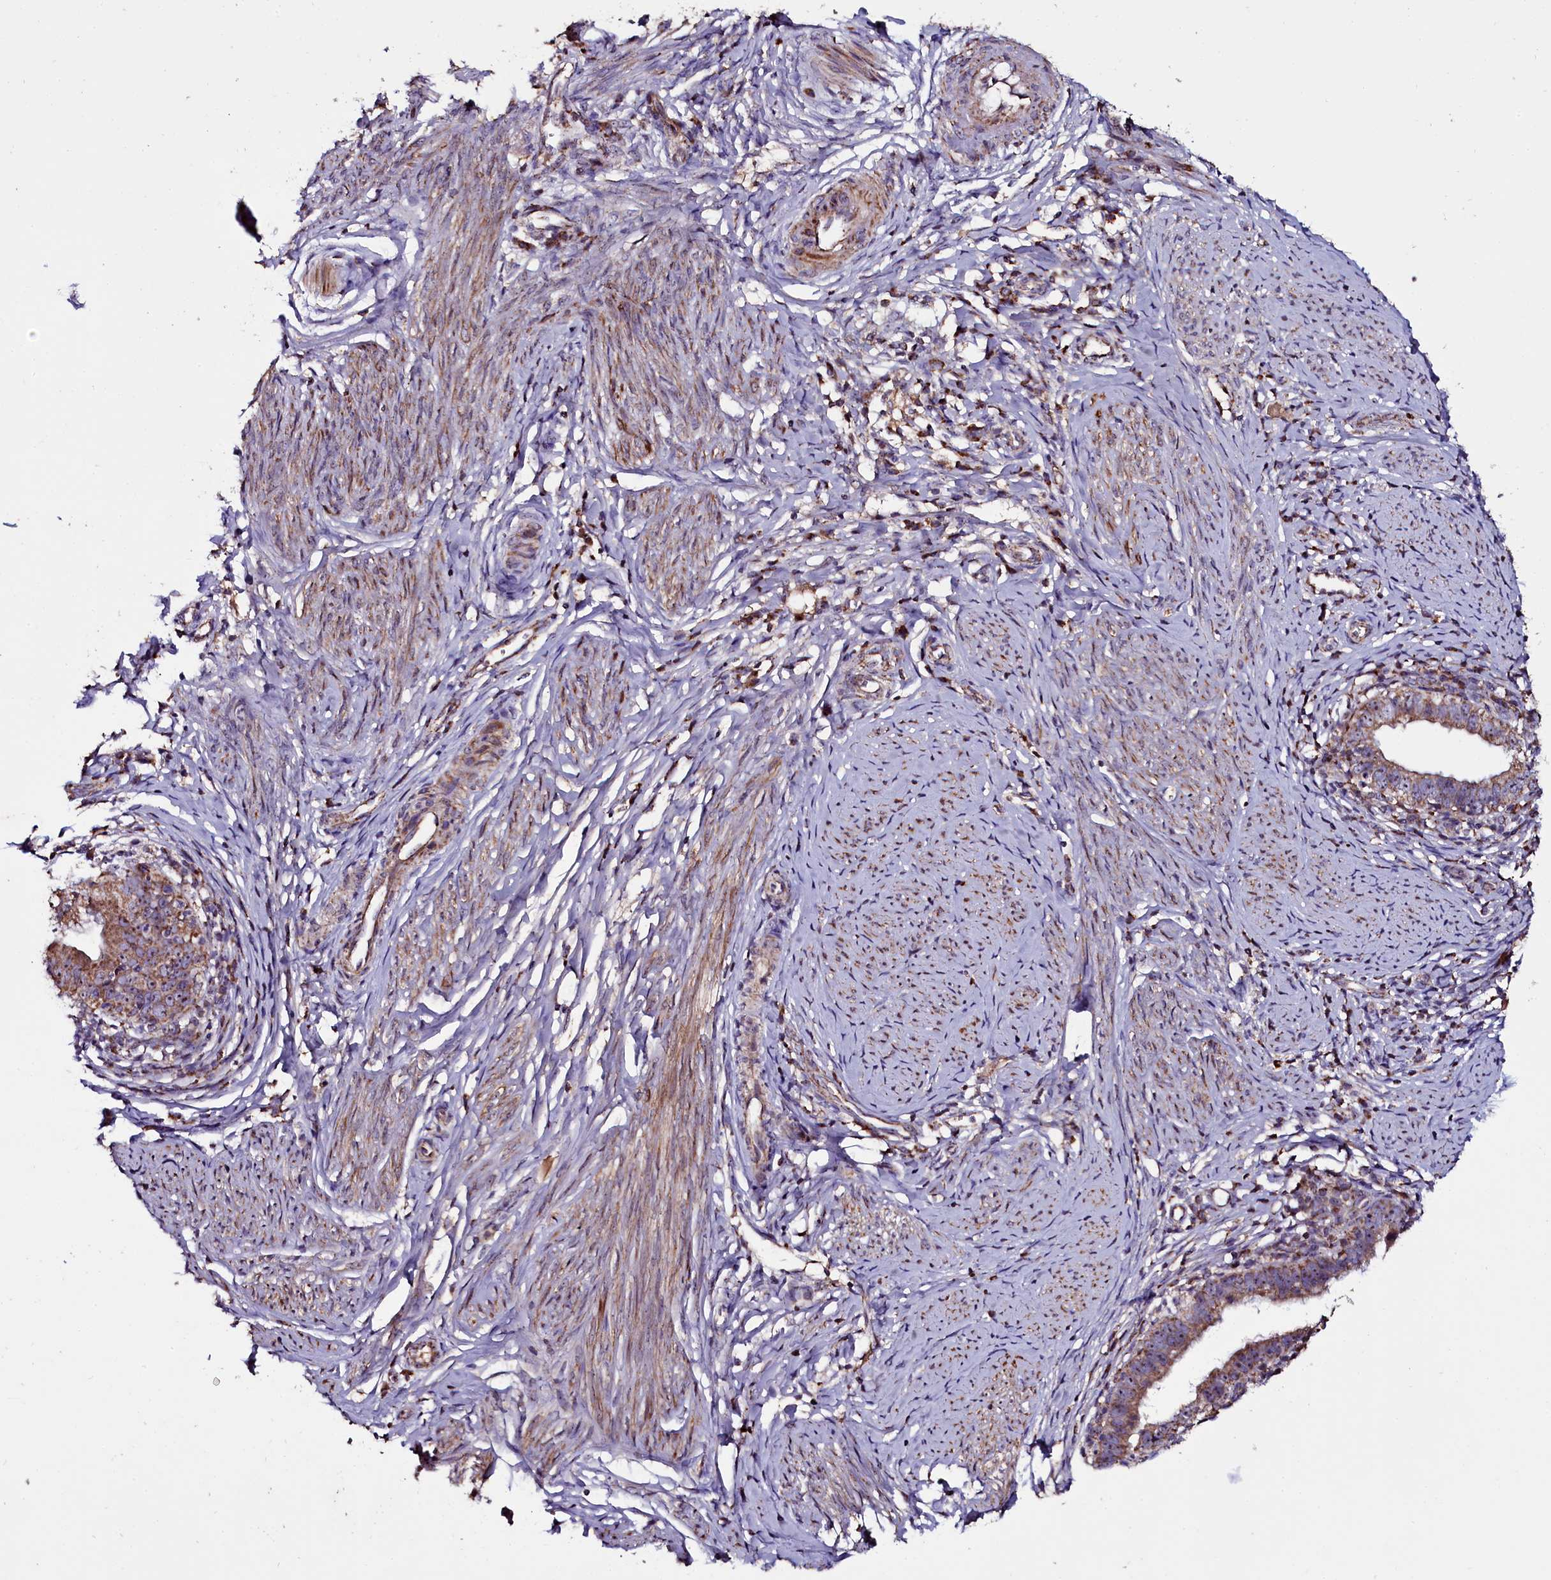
{"staining": {"intensity": "moderate", "quantity": ">75%", "location": "cytoplasmic/membranous"}, "tissue": "cervical cancer", "cell_type": "Tumor cells", "image_type": "cancer", "snomed": [{"axis": "morphology", "description": "Adenocarcinoma, NOS"}, {"axis": "topography", "description": "Cervix"}], "caption": "The immunohistochemical stain labels moderate cytoplasmic/membranous staining in tumor cells of cervical cancer (adenocarcinoma) tissue.", "gene": "NAA80", "patient": {"sex": "female", "age": 36}}